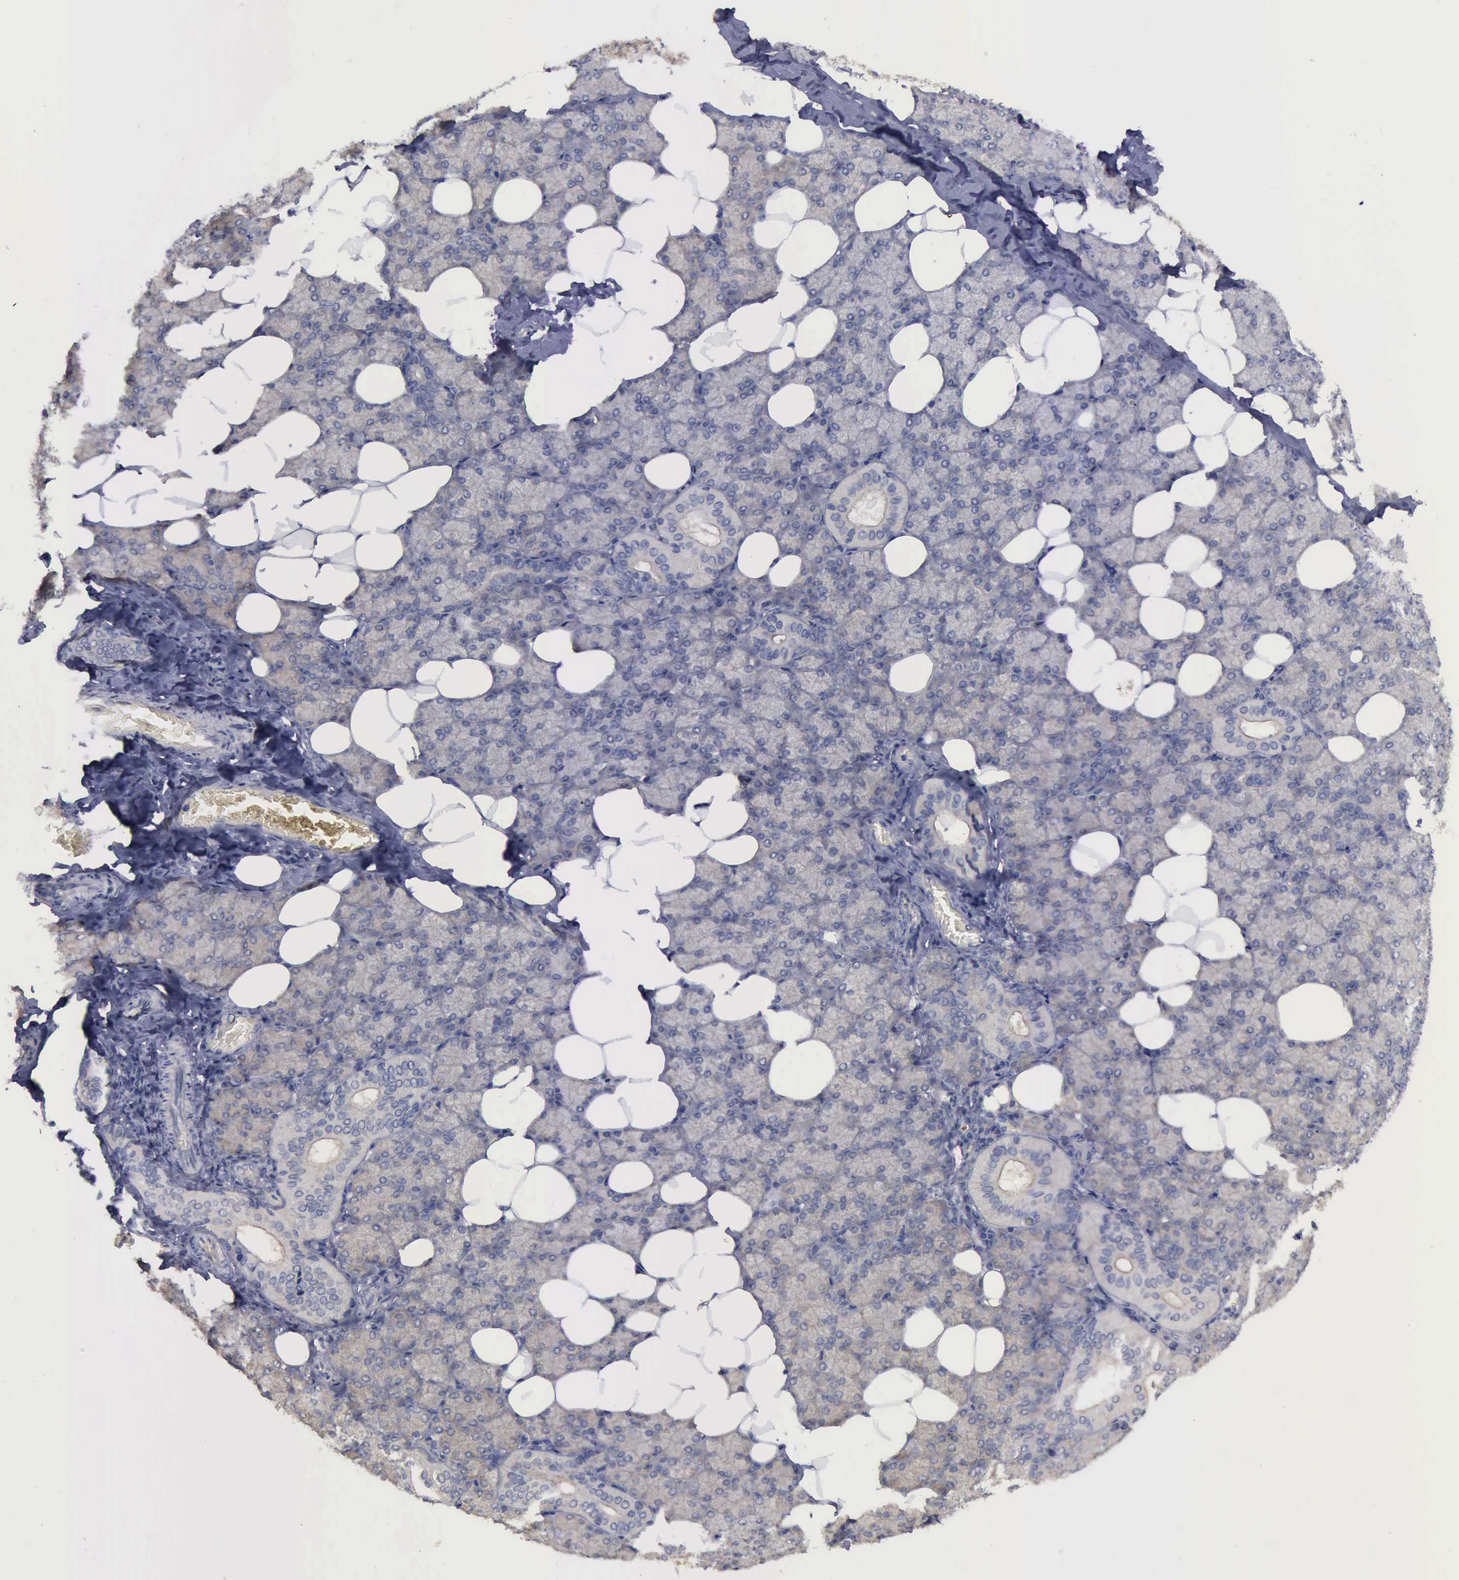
{"staining": {"intensity": "weak", "quantity": ">75%", "location": "cytoplasmic/membranous"}, "tissue": "salivary gland", "cell_type": "Glandular cells", "image_type": "normal", "snomed": [{"axis": "morphology", "description": "Normal tissue, NOS"}, {"axis": "topography", "description": "Lymph node"}, {"axis": "topography", "description": "Salivary gland"}], "caption": "Weak cytoplasmic/membranous expression for a protein is present in approximately >75% of glandular cells of normal salivary gland using immunohistochemistry (IHC).", "gene": "PHKA1", "patient": {"sex": "male", "age": 8}}